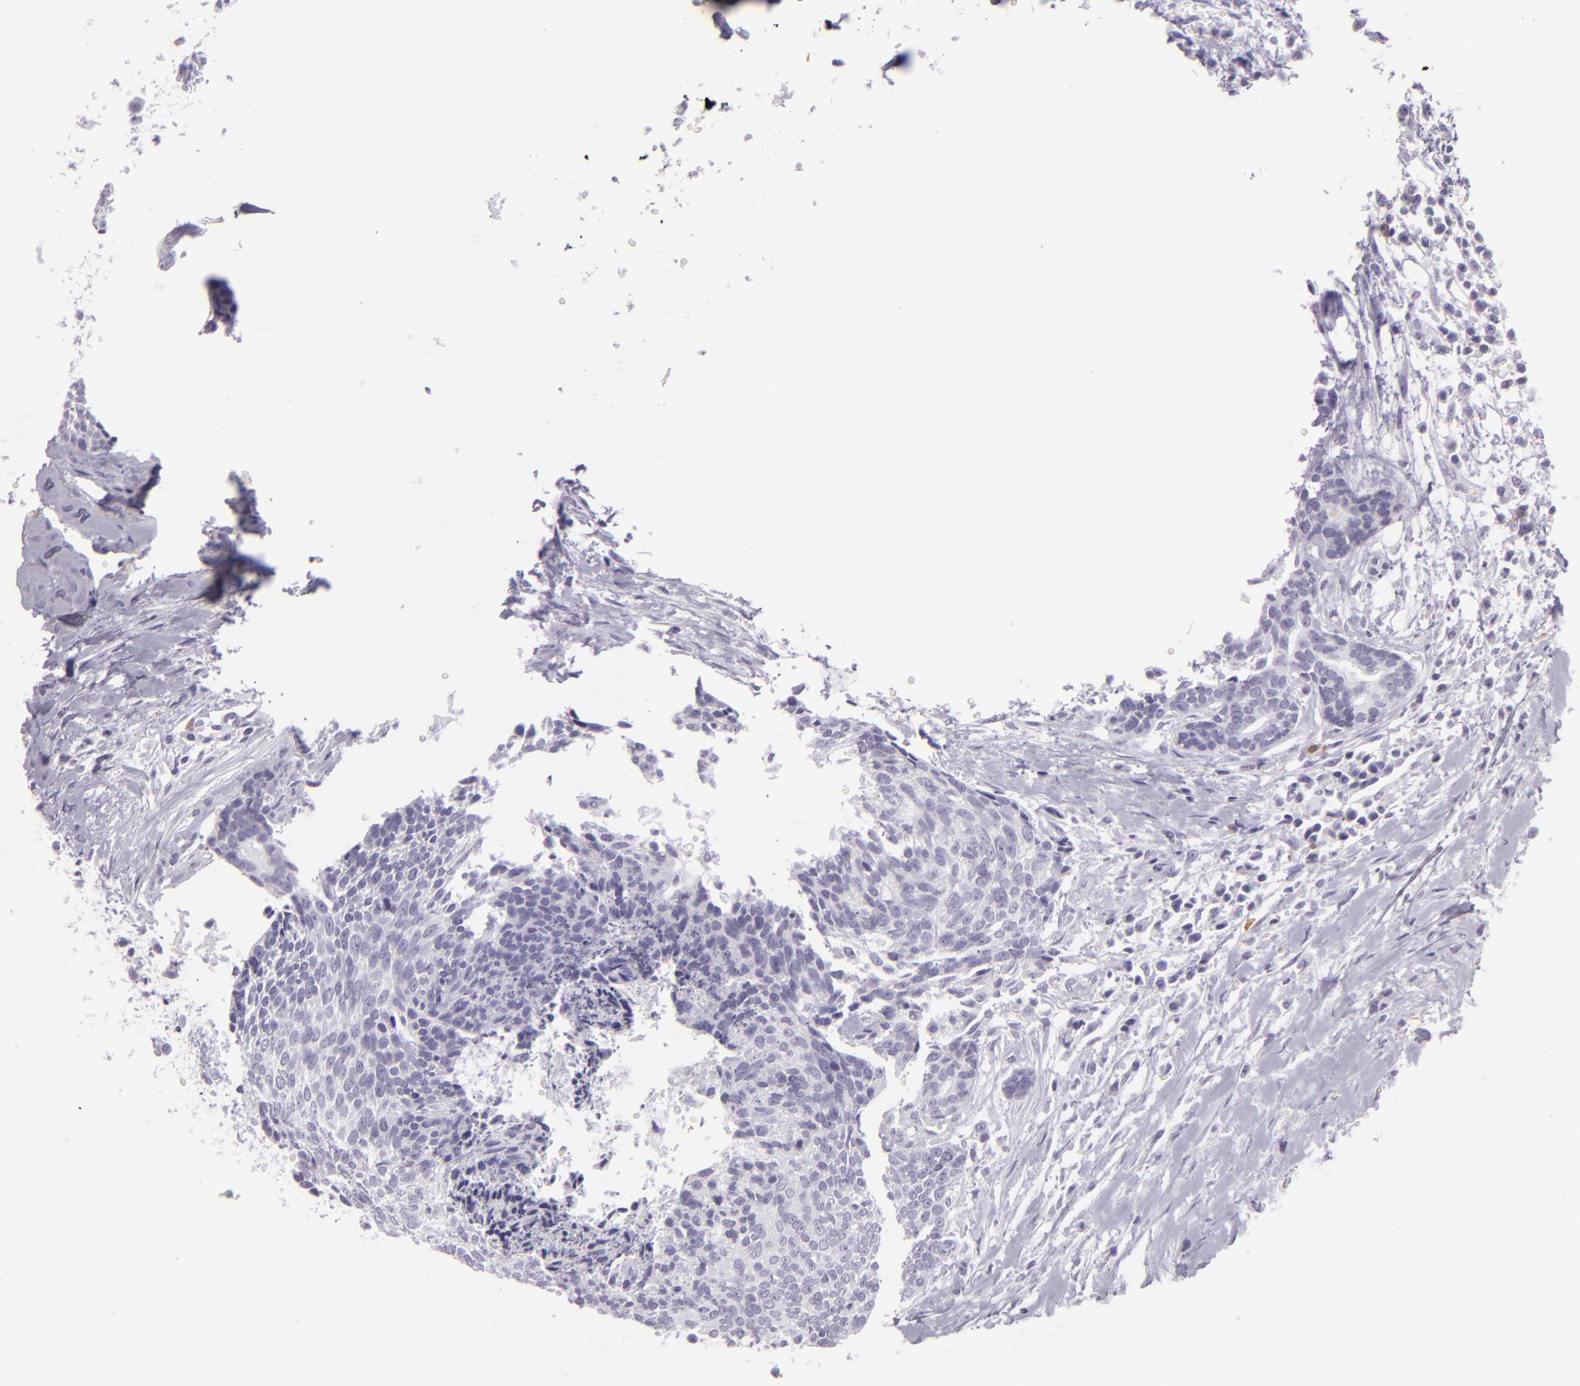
{"staining": {"intensity": "negative", "quantity": "none", "location": "none"}, "tissue": "head and neck cancer", "cell_type": "Tumor cells", "image_type": "cancer", "snomed": [{"axis": "morphology", "description": "Squamous cell carcinoma, NOS"}, {"axis": "topography", "description": "Salivary gland"}, {"axis": "topography", "description": "Head-Neck"}], "caption": "Human head and neck cancer stained for a protein using immunohistochemistry reveals no expression in tumor cells.", "gene": "MUC6", "patient": {"sex": "male", "age": 70}}